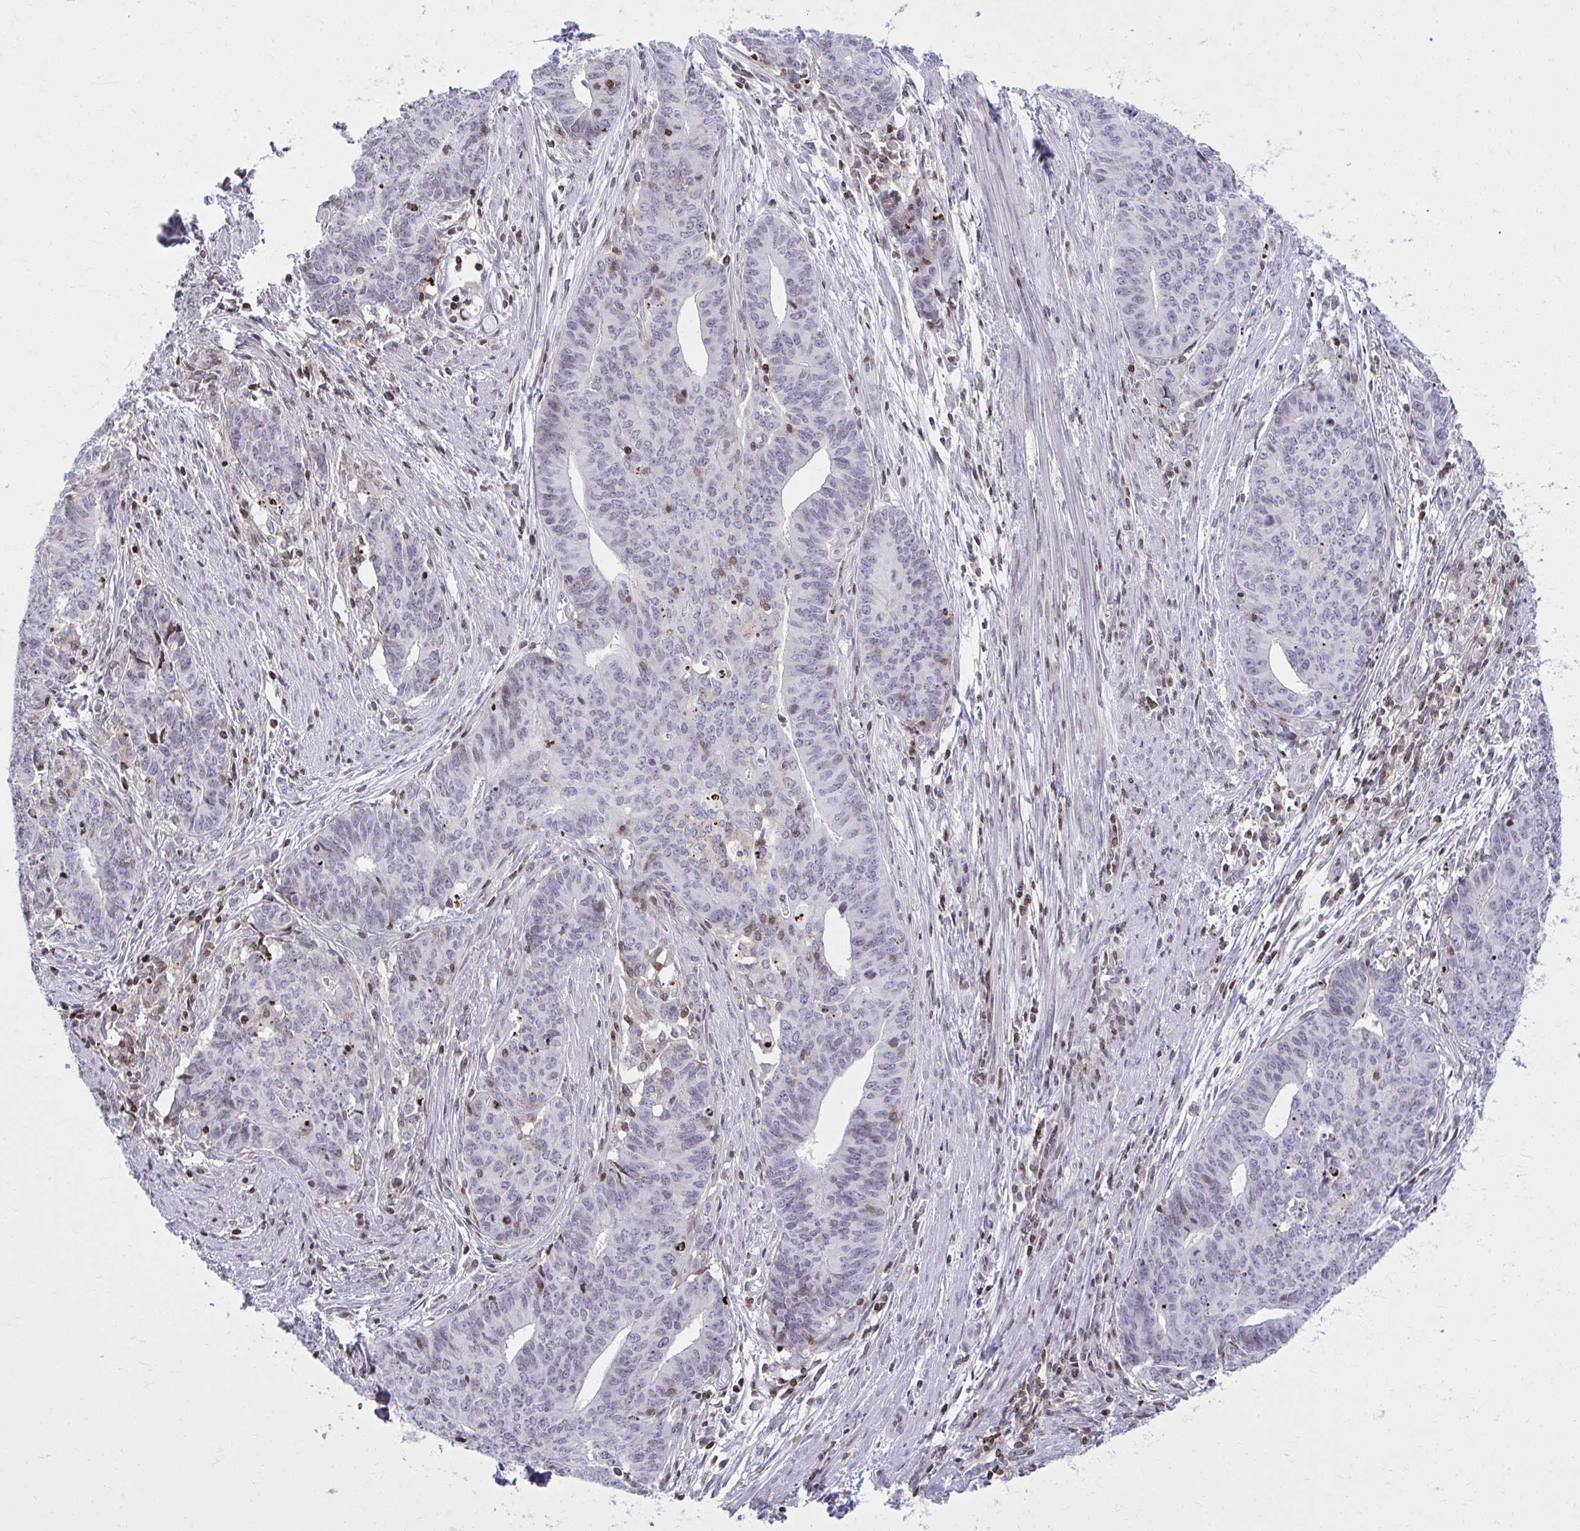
{"staining": {"intensity": "negative", "quantity": "none", "location": "none"}, "tissue": "endometrial cancer", "cell_type": "Tumor cells", "image_type": "cancer", "snomed": [{"axis": "morphology", "description": "Adenocarcinoma, NOS"}, {"axis": "topography", "description": "Endometrium"}], "caption": "A histopathology image of endometrial cancer (adenocarcinoma) stained for a protein demonstrates no brown staining in tumor cells.", "gene": "AP5M1", "patient": {"sex": "female", "age": 59}}